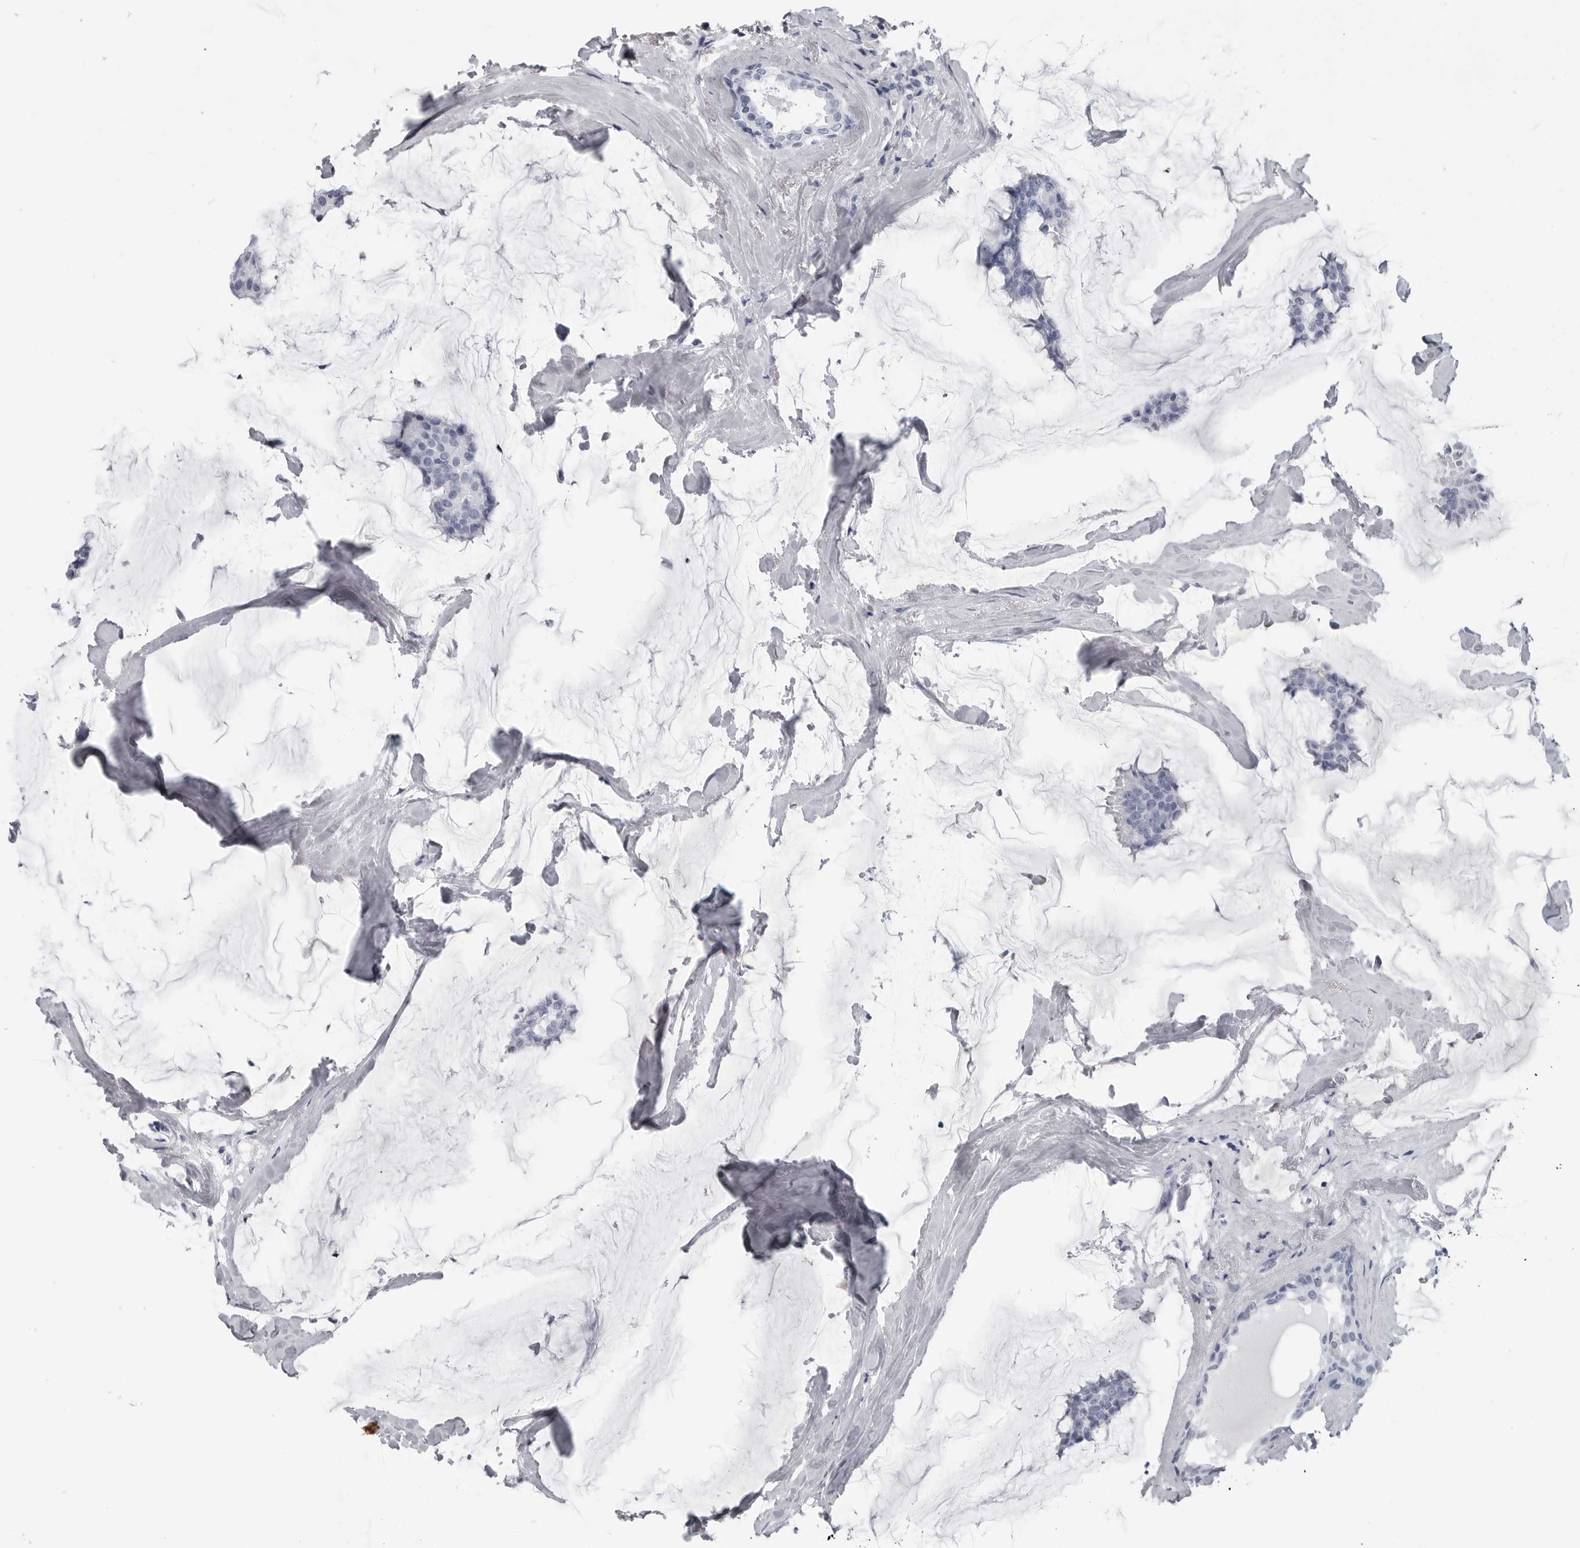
{"staining": {"intensity": "negative", "quantity": "none", "location": "none"}, "tissue": "breast cancer", "cell_type": "Tumor cells", "image_type": "cancer", "snomed": [{"axis": "morphology", "description": "Duct carcinoma"}, {"axis": "topography", "description": "Breast"}], "caption": "IHC image of neoplastic tissue: breast cancer (invasive ductal carcinoma) stained with DAB (3,3'-diaminobenzidine) displays no significant protein staining in tumor cells.", "gene": "AMPD1", "patient": {"sex": "female", "age": 93}}